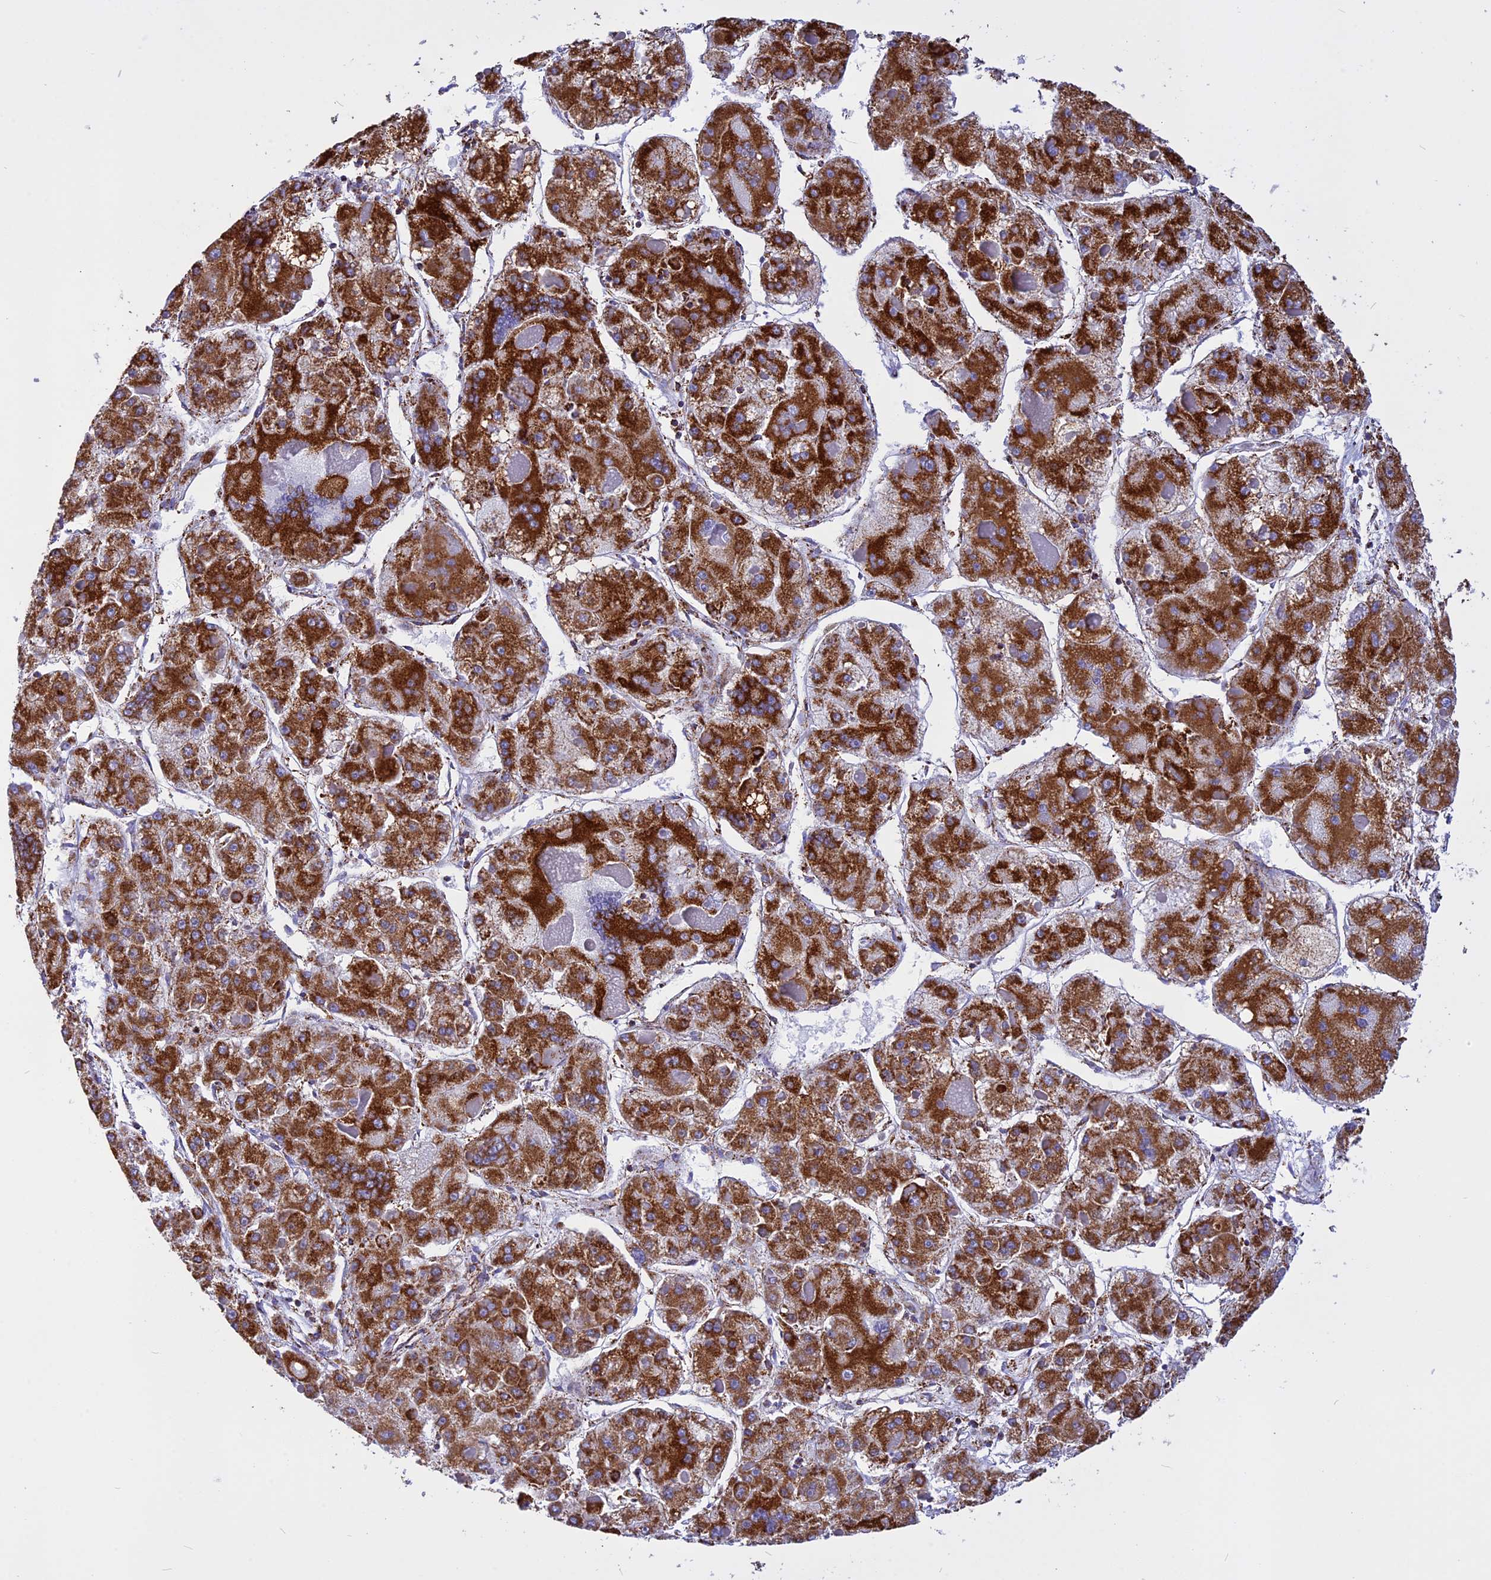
{"staining": {"intensity": "strong", "quantity": ">75%", "location": "cytoplasmic/membranous"}, "tissue": "liver cancer", "cell_type": "Tumor cells", "image_type": "cancer", "snomed": [{"axis": "morphology", "description": "Carcinoma, Hepatocellular, NOS"}, {"axis": "topography", "description": "Liver"}], "caption": "IHC micrograph of neoplastic tissue: human hepatocellular carcinoma (liver) stained using IHC exhibits high levels of strong protein expression localized specifically in the cytoplasmic/membranous of tumor cells, appearing as a cytoplasmic/membranous brown color.", "gene": "VDAC2", "patient": {"sex": "female", "age": 73}}